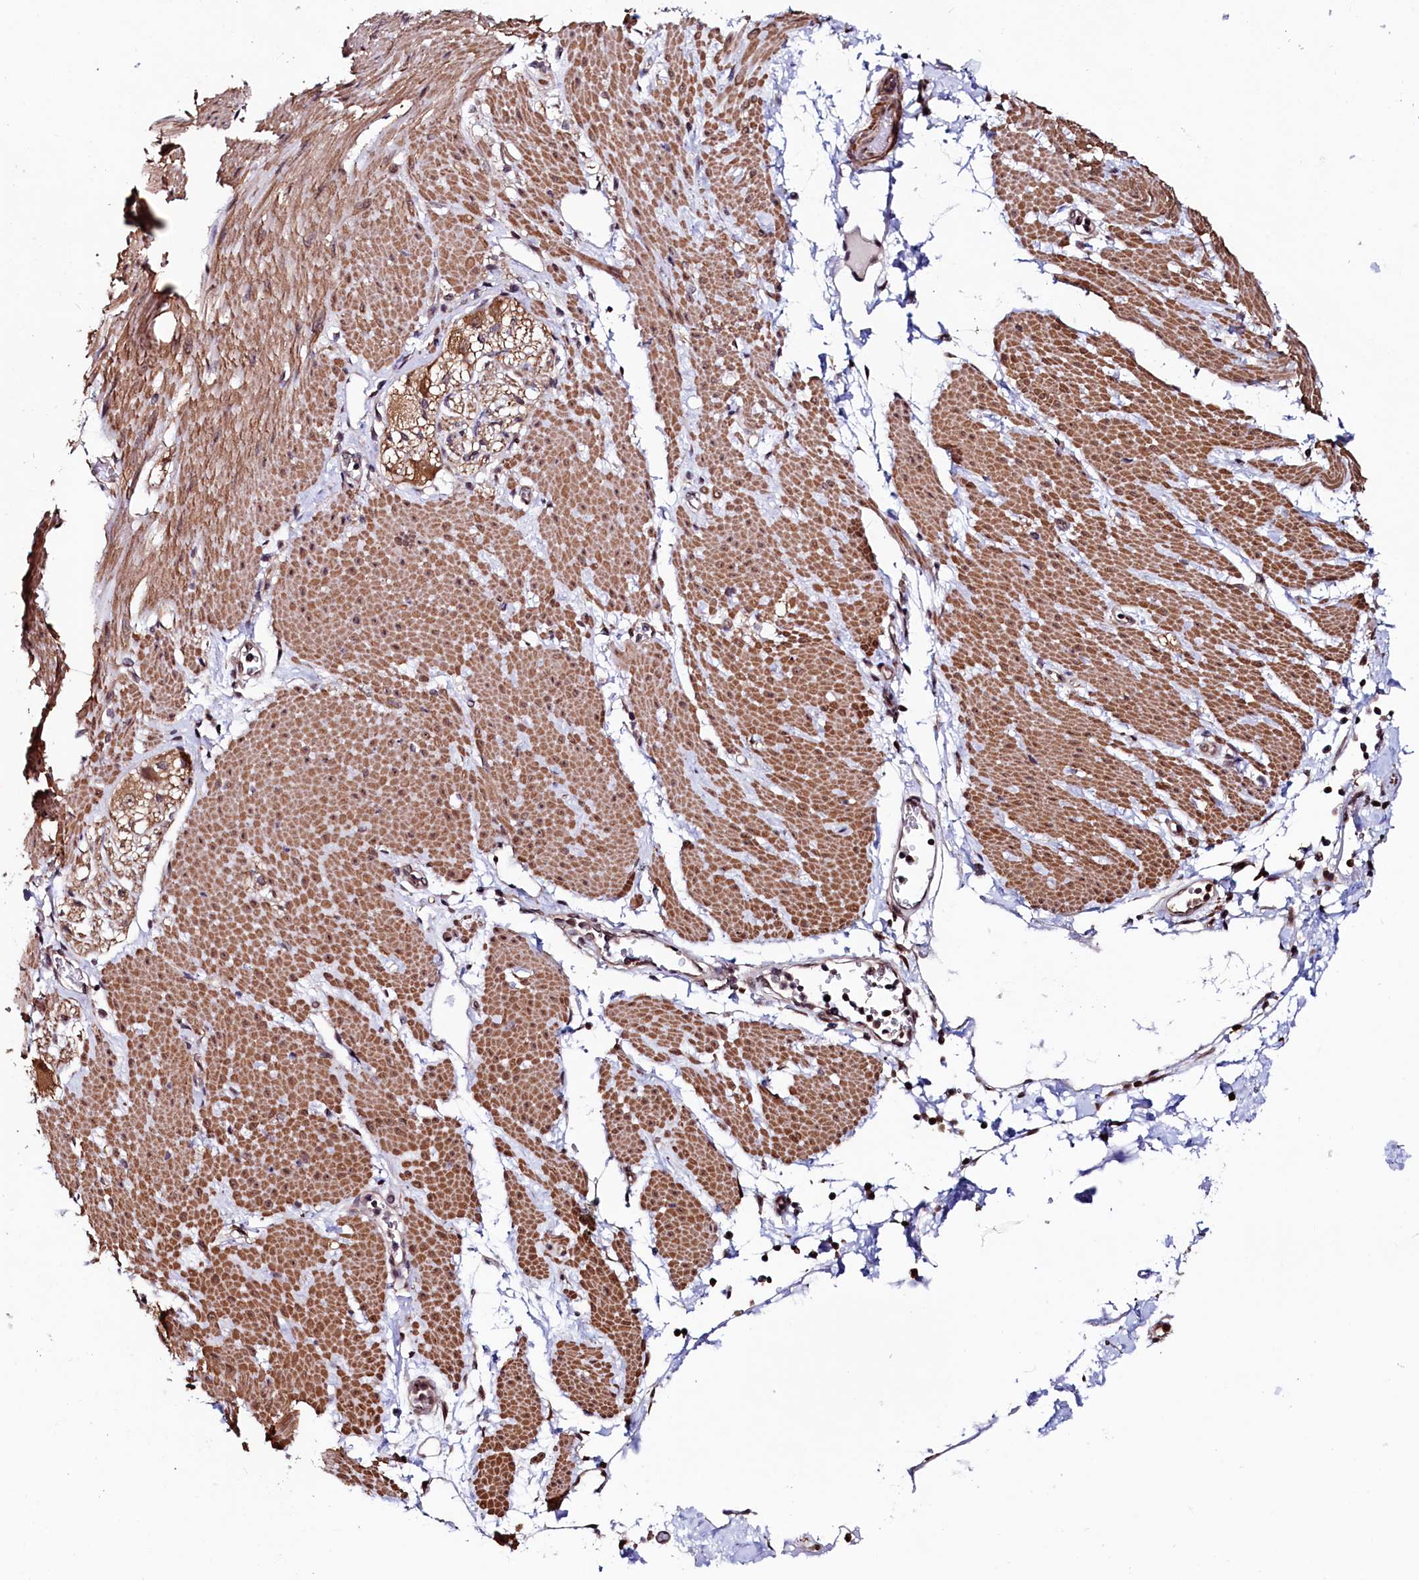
{"staining": {"intensity": "moderate", "quantity": ">75%", "location": "nuclear"}, "tissue": "adipose tissue", "cell_type": "Adipocytes", "image_type": "normal", "snomed": [{"axis": "morphology", "description": "Normal tissue, NOS"}, {"axis": "morphology", "description": "Adenocarcinoma, NOS"}, {"axis": "topography", "description": "Duodenum"}, {"axis": "topography", "description": "Peripheral nerve tissue"}], "caption": "Moderate nuclear protein expression is present in approximately >75% of adipocytes in adipose tissue. (DAB (3,3'-diaminobenzidine) IHC, brown staining for protein, blue staining for nuclei).", "gene": "LEO1", "patient": {"sex": "female", "age": 60}}